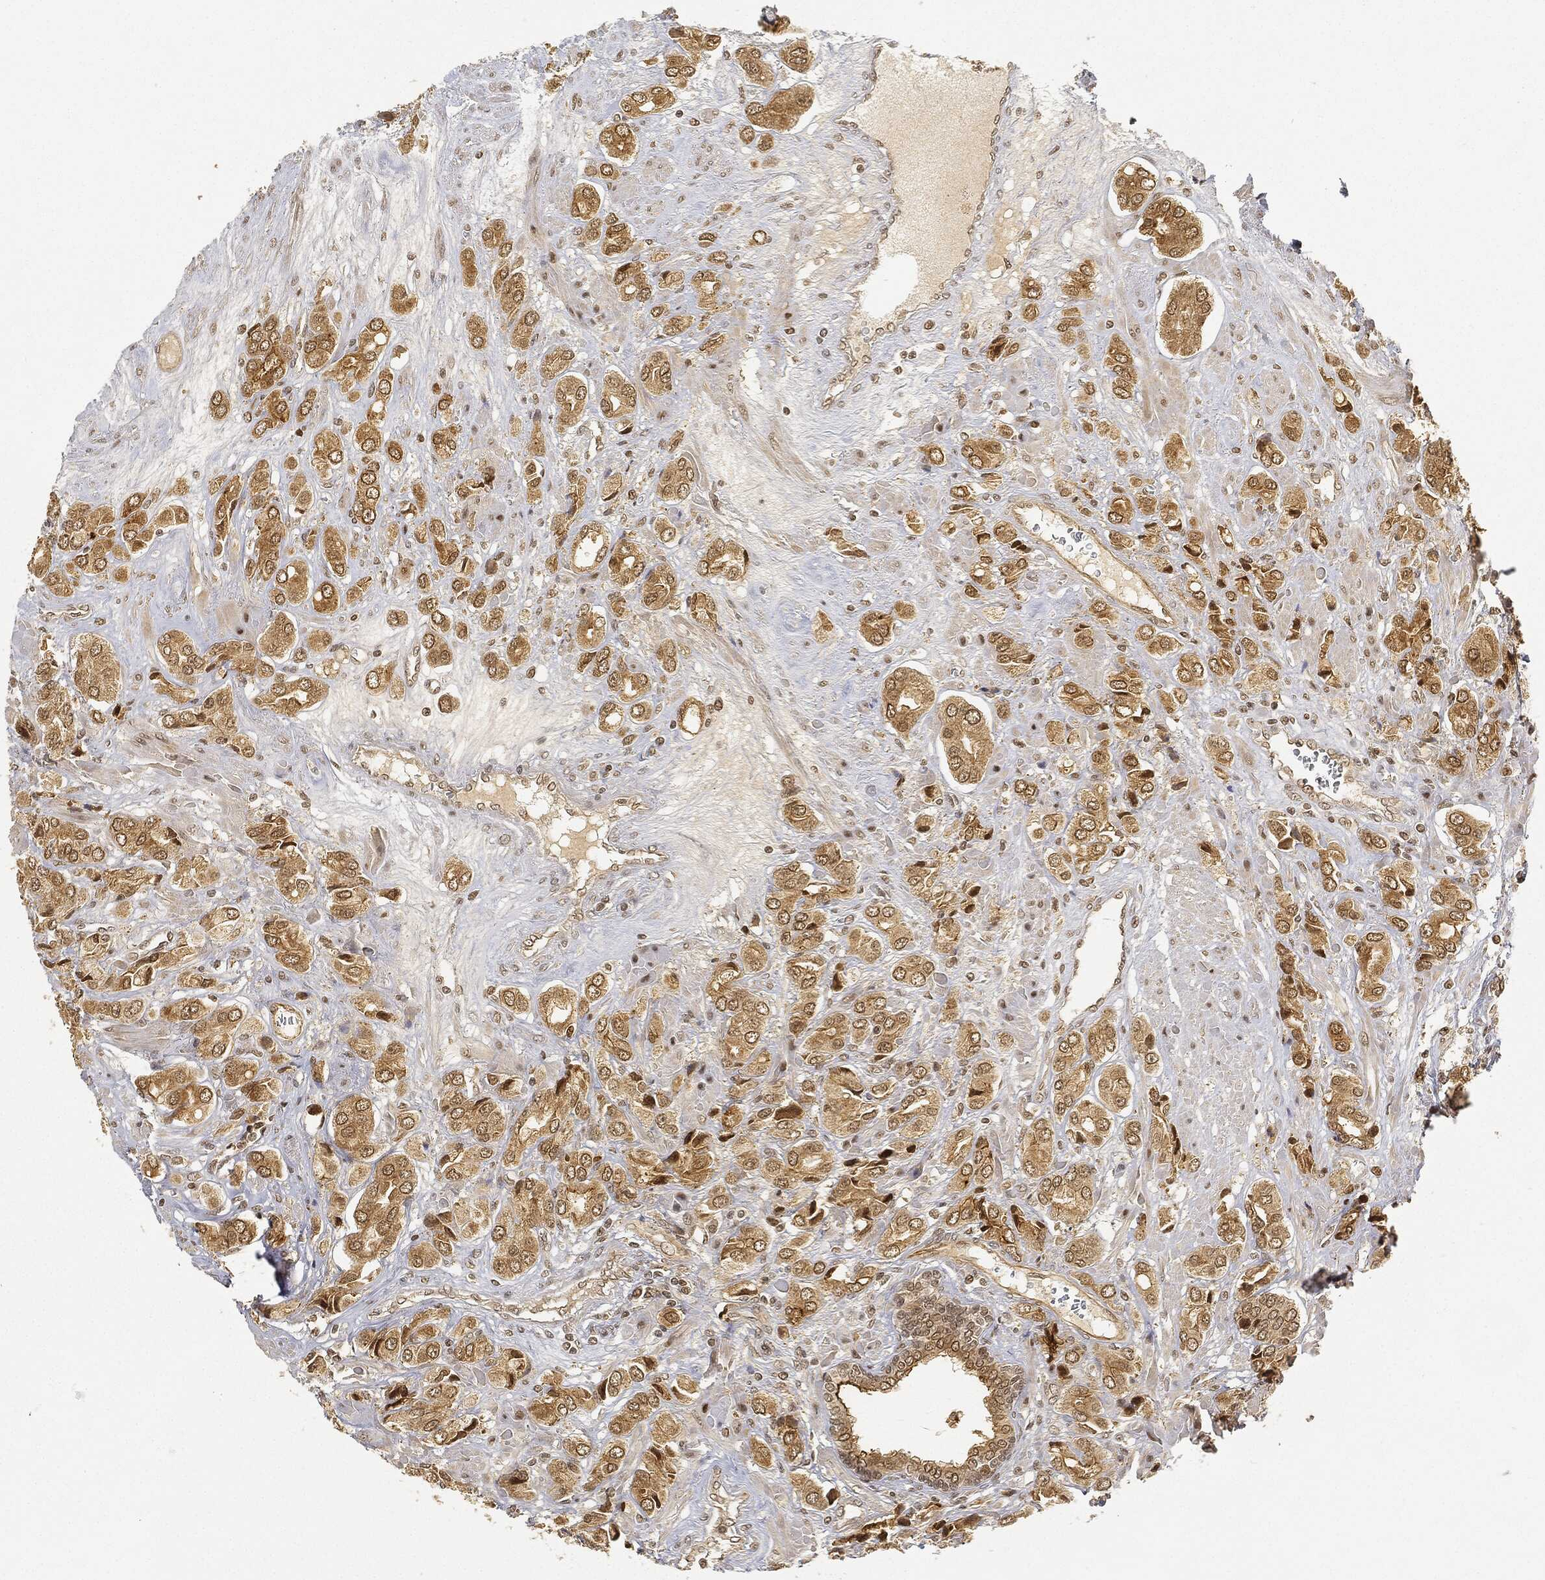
{"staining": {"intensity": "strong", "quantity": "<25%", "location": "cytoplasmic/membranous"}, "tissue": "prostate cancer", "cell_type": "Tumor cells", "image_type": "cancer", "snomed": [{"axis": "morphology", "description": "Adenocarcinoma, NOS"}, {"axis": "topography", "description": "Prostate and seminal vesicle, NOS"}, {"axis": "topography", "description": "Prostate"}], "caption": "A brown stain shows strong cytoplasmic/membranous staining of a protein in human prostate cancer tumor cells. (DAB IHC, brown staining for protein, blue staining for nuclei).", "gene": "CIB1", "patient": {"sex": "male", "age": 69}}